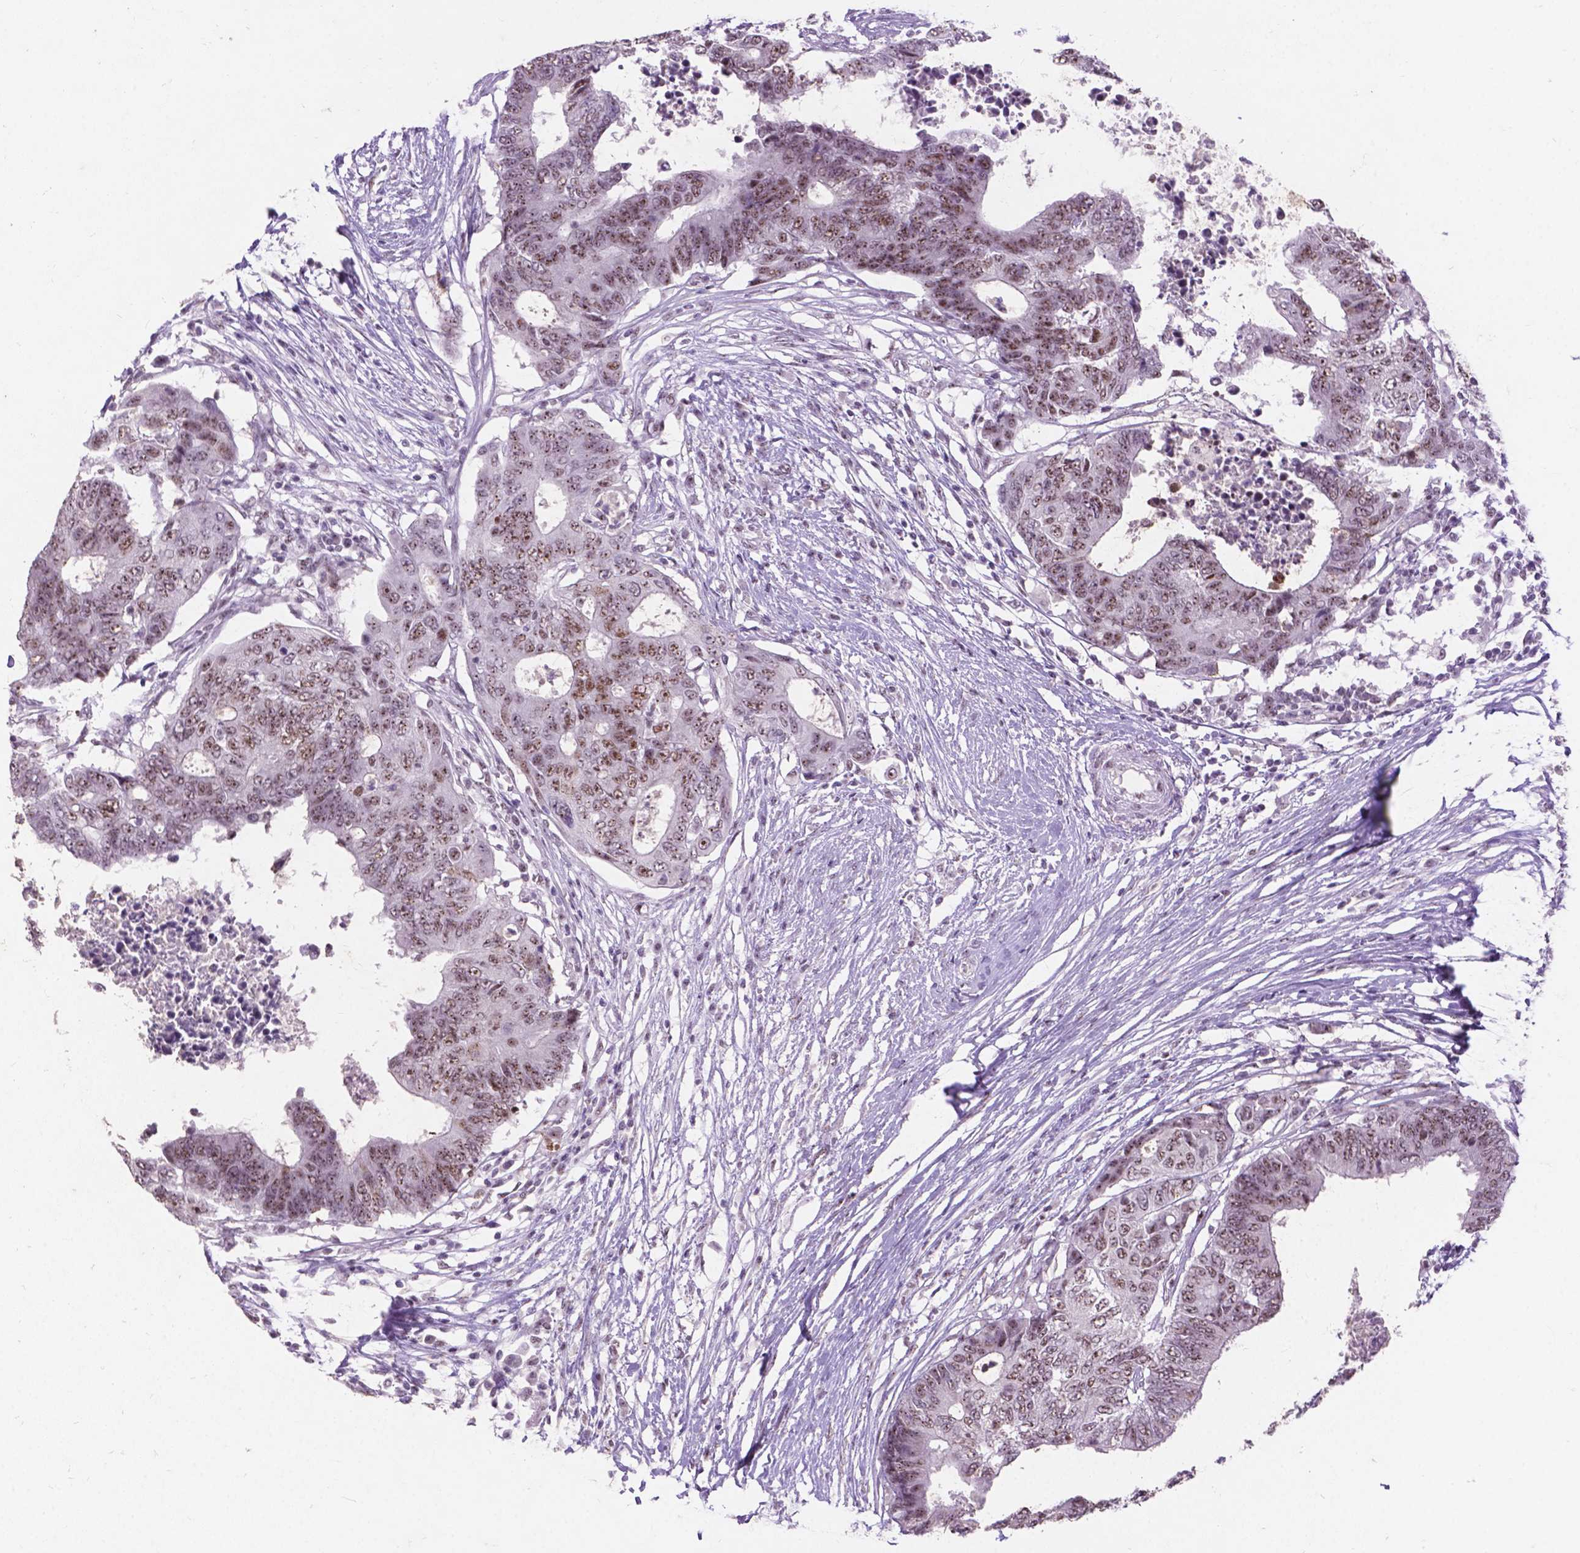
{"staining": {"intensity": "moderate", "quantity": ">75%", "location": "nuclear"}, "tissue": "colorectal cancer", "cell_type": "Tumor cells", "image_type": "cancer", "snomed": [{"axis": "morphology", "description": "Adenocarcinoma, NOS"}, {"axis": "topography", "description": "Colon"}], "caption": "Immunohistochemical staining of colorectal adenocarcinoma reveals medium levels of moderate nuclear protein expression in approximately >75% of tumor cells.", "gene": "COIL", "patient": {"sex": "female", "age": 48}}